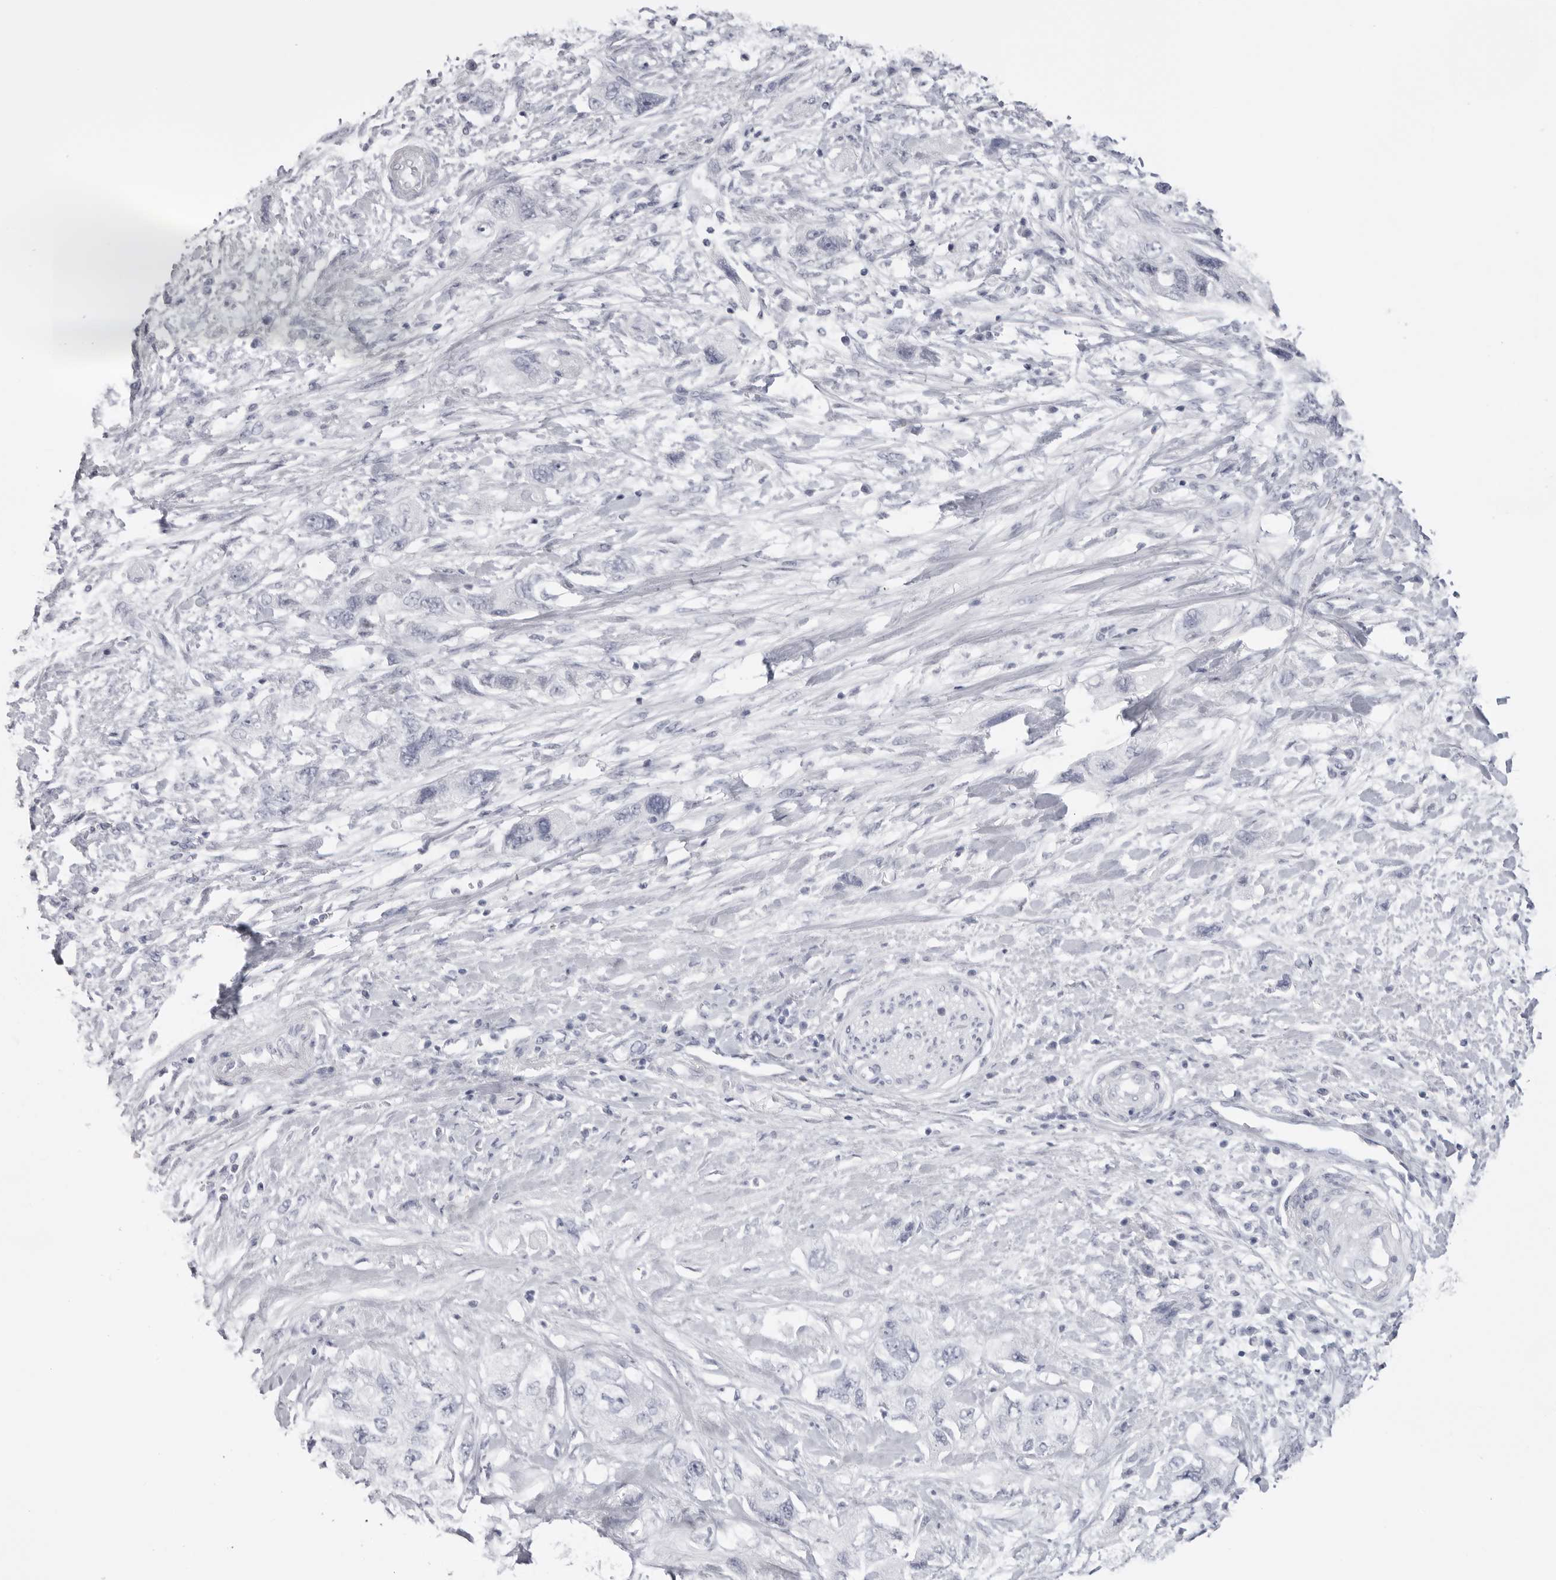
{"staining": {"intensity": "negative", "quantity": "none", "location": "none"}, "tissue": "pancreatic cancer", "cell_type": "Tumor cells", "image_type": "cancer", "snomed": [{"axis": "morphology", "description": "Adenocarcinoma, NOS"}, {"axis": "topography", "description": "Pancreas"}], "caption": "Immunohistochemistry micrograph of neoplastic tissue: human pancreatic adenocarcinoma stained with DAB (3,3'-diaminobenzidine) shows no significant protein expression in tumor cells. (DAB (3,3'-diaminobenzidine) IHC visualized using brightfield microscopy, high magnification).", "gene": "TMOD4", "patient": {"sex": "female", "age": 73}}